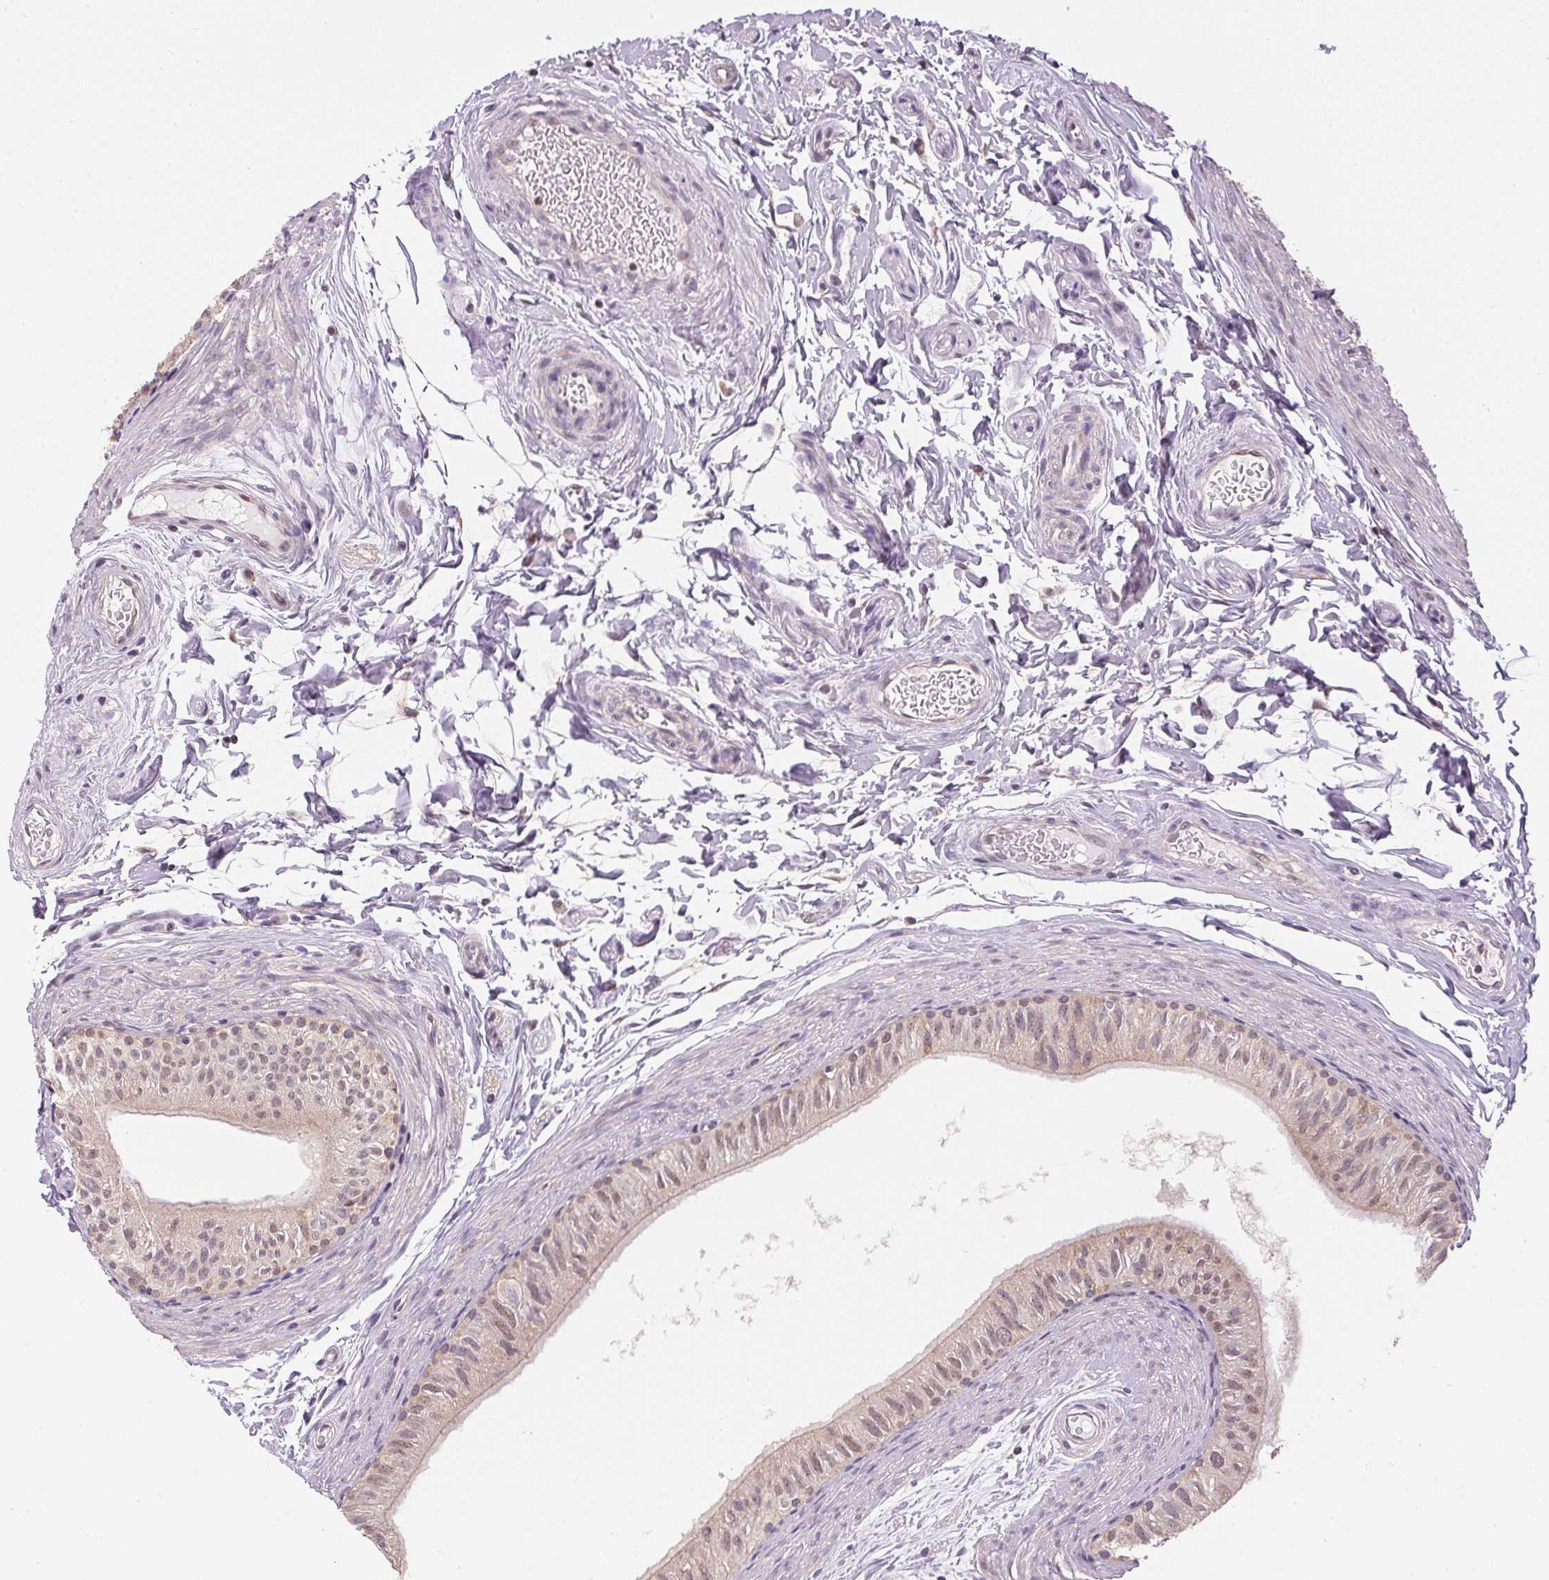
{"staining": {"intensity": "moderate", "quantity": "<25%", "location": "cytoplasmic/membranous,nuclear"}, "tissue": "epididymis", "cell_type": "Glandular cells", "image_type": "normal", "snomed": [{"axis": "morphology", "description": "Normal tissue, NOS"}, {"axis": "topography", "description": "Epididymis"}], "caption": "Glandular cells exhibit moderate cytoplasmic/membranous,nuclear staining in about <25% of cells in unremarkable epididymis. (Stains: DAB (3,3'-diaminobenzidine) in brown, nuclei in blue, Microscopy: brightfield microscopy at high magnification).", "gene": "SC5D", "patient": {"sex": "male", "age": 36}}